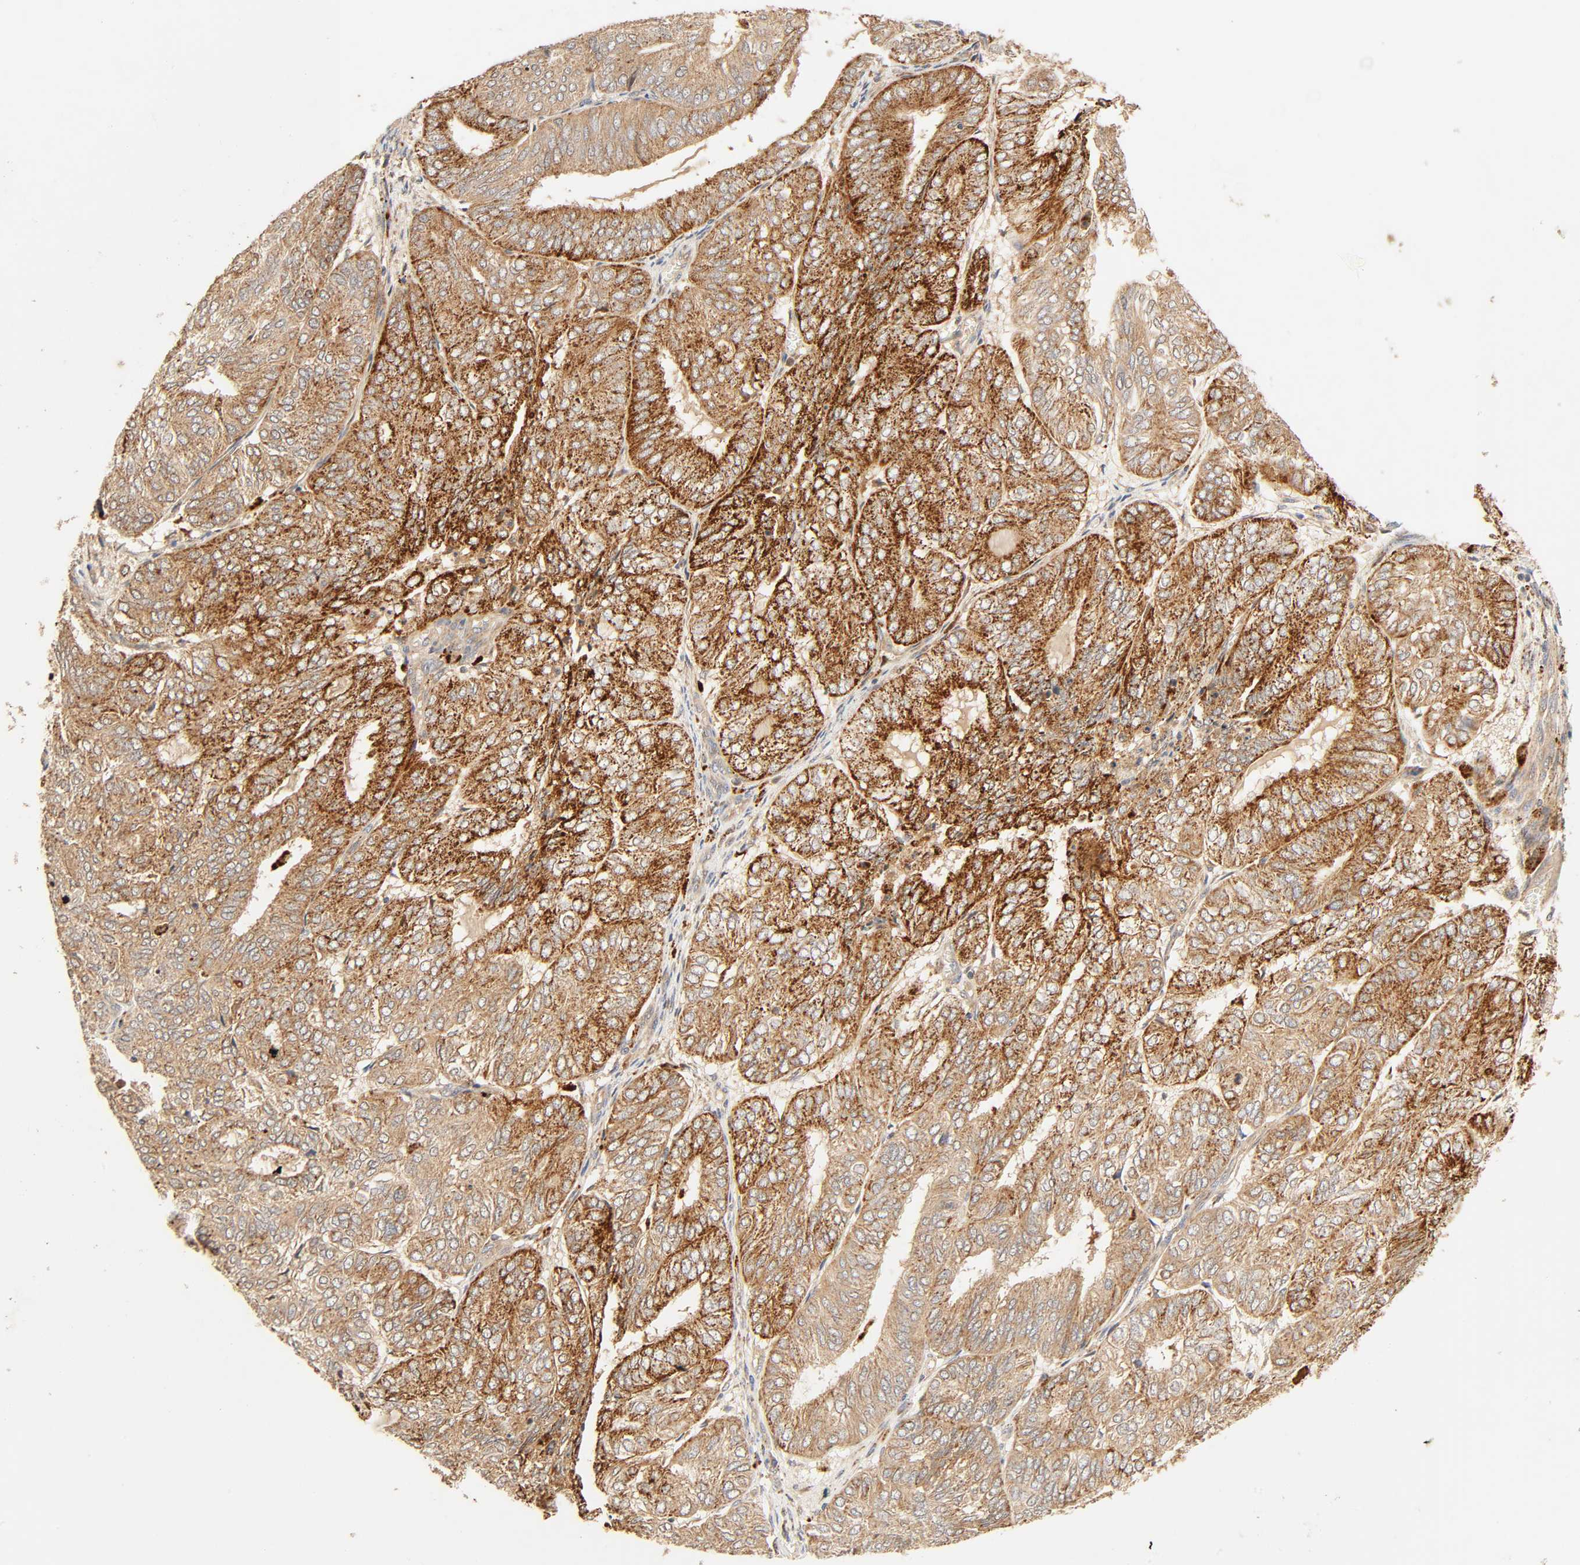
{"staining": {"intensity": "strong", "quantity": ">75%", "location": "cytoplasmic/membranous"}, "tissue": "endometrial cancer", "cell_type": "Tumor cells", "image_type": "cancer", "snomed": [{"axis": "morphology", "description": "Adenocarcinoma, NOS"}, {"axis": "topography", "description": "Uterus"}], "caption": "Immunohistochemical staining of endometrial cancer (adenocarcinoma) shows high levels of strong cytoplasmic/membranous protein staining in approximately >75% of tumor cells.", "gene": "MAPK6", "patient": {"sex": "female", "age": 60}}